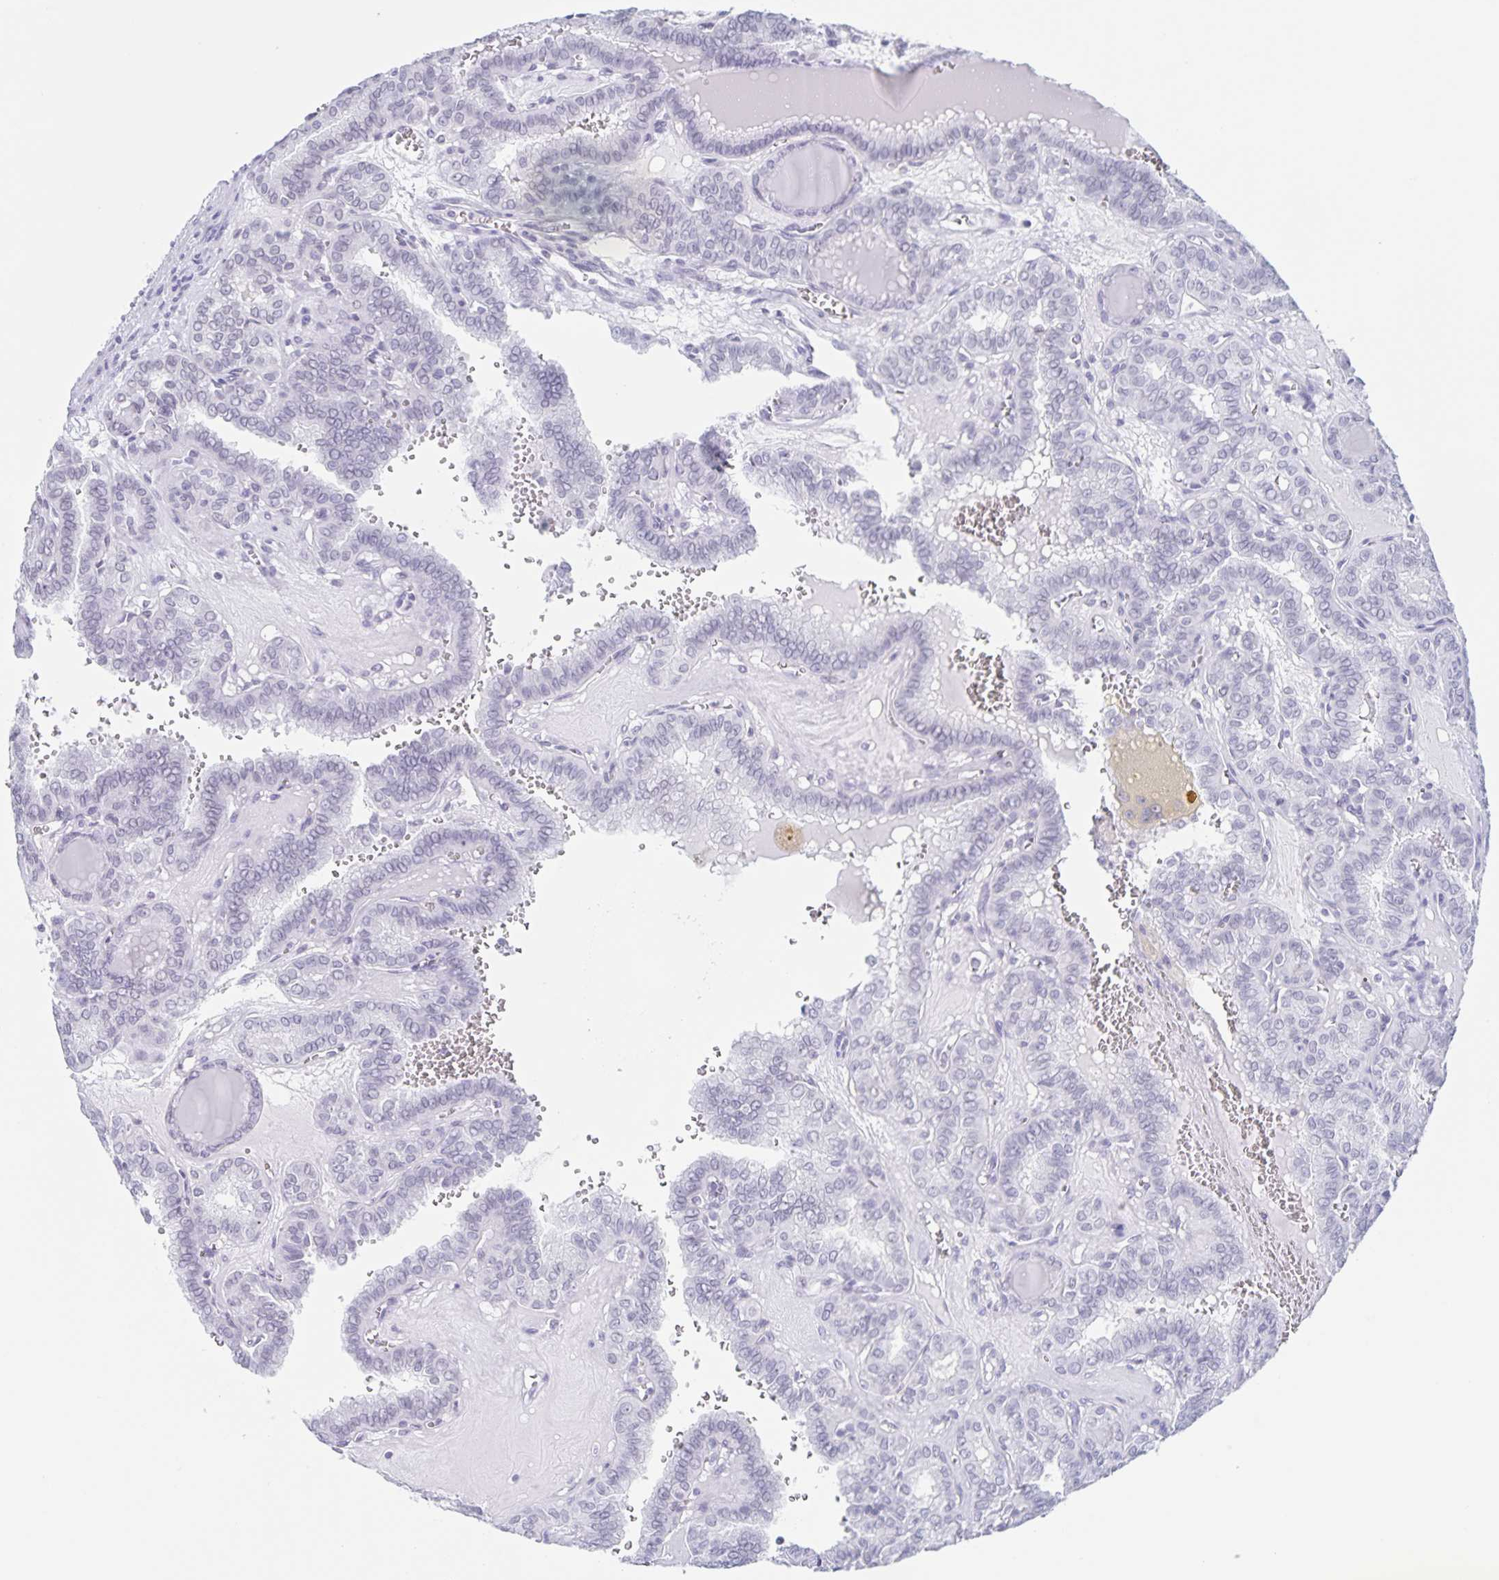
{"staining": {"intensity": "negative", "quantity": "none", "location": "none"}, "tissue": "thyroid cancer", "cell_type": "Tumor cells", "image_type": "cancer", "snomed": [{"axis": "morphology", "description": "Papillary adenocarcinoma, NOS"}, {"axis": "topography", "description": "Thyroid gland"}], "caption": "Protein analysis of thyroid cancer (papillary adenocarcinoma) displays no significant staining in tumor cells.", "gene": "LCE6A", "patient": {"sex": "female", "age": 41}}